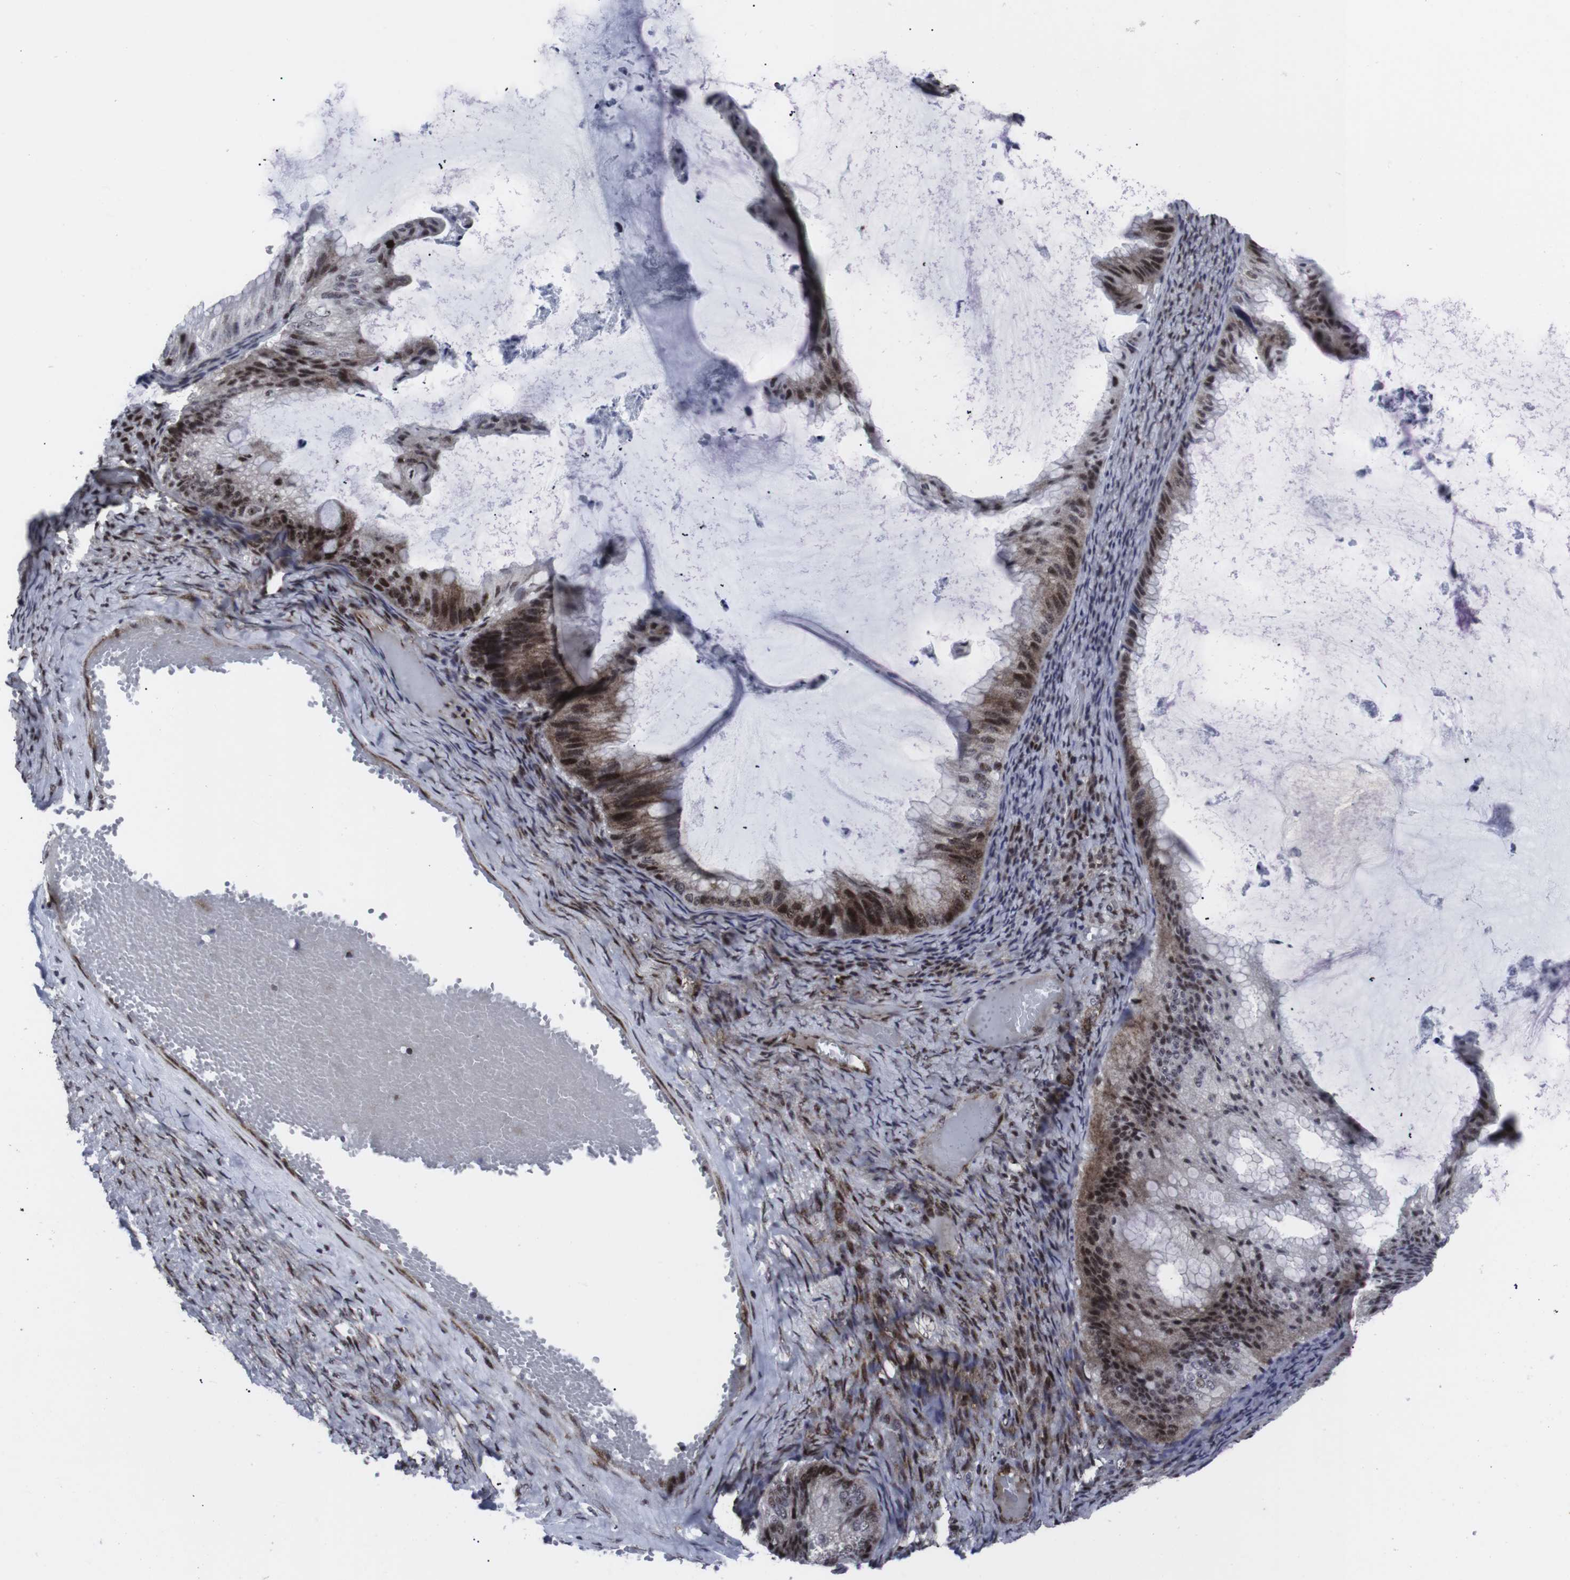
{"staining": {"intensity": "strong", "quantity": "25%-75%", "location": "cytoplasmic/membranous,nuclear"}, "tissue": "ovarian cancer", "cell_type": "Tumor cells", "image_type": "cancer", "snomed": [{"axis": "morphology", "description": "Cystadenocarcinoma, mucinous, NOS"}, {"axis": "topography", "description": "Ovary"}], "caption": "Human ovarian cancer (mucinous cystadenocarcinoma) stained for a protein (brown) displays strong cytoplasmic/membranous and nuclear positive staining in about 25%-75% of tumor cells.", "gene": "MLH1", "patient": {"sex": "female", "age": 61}}